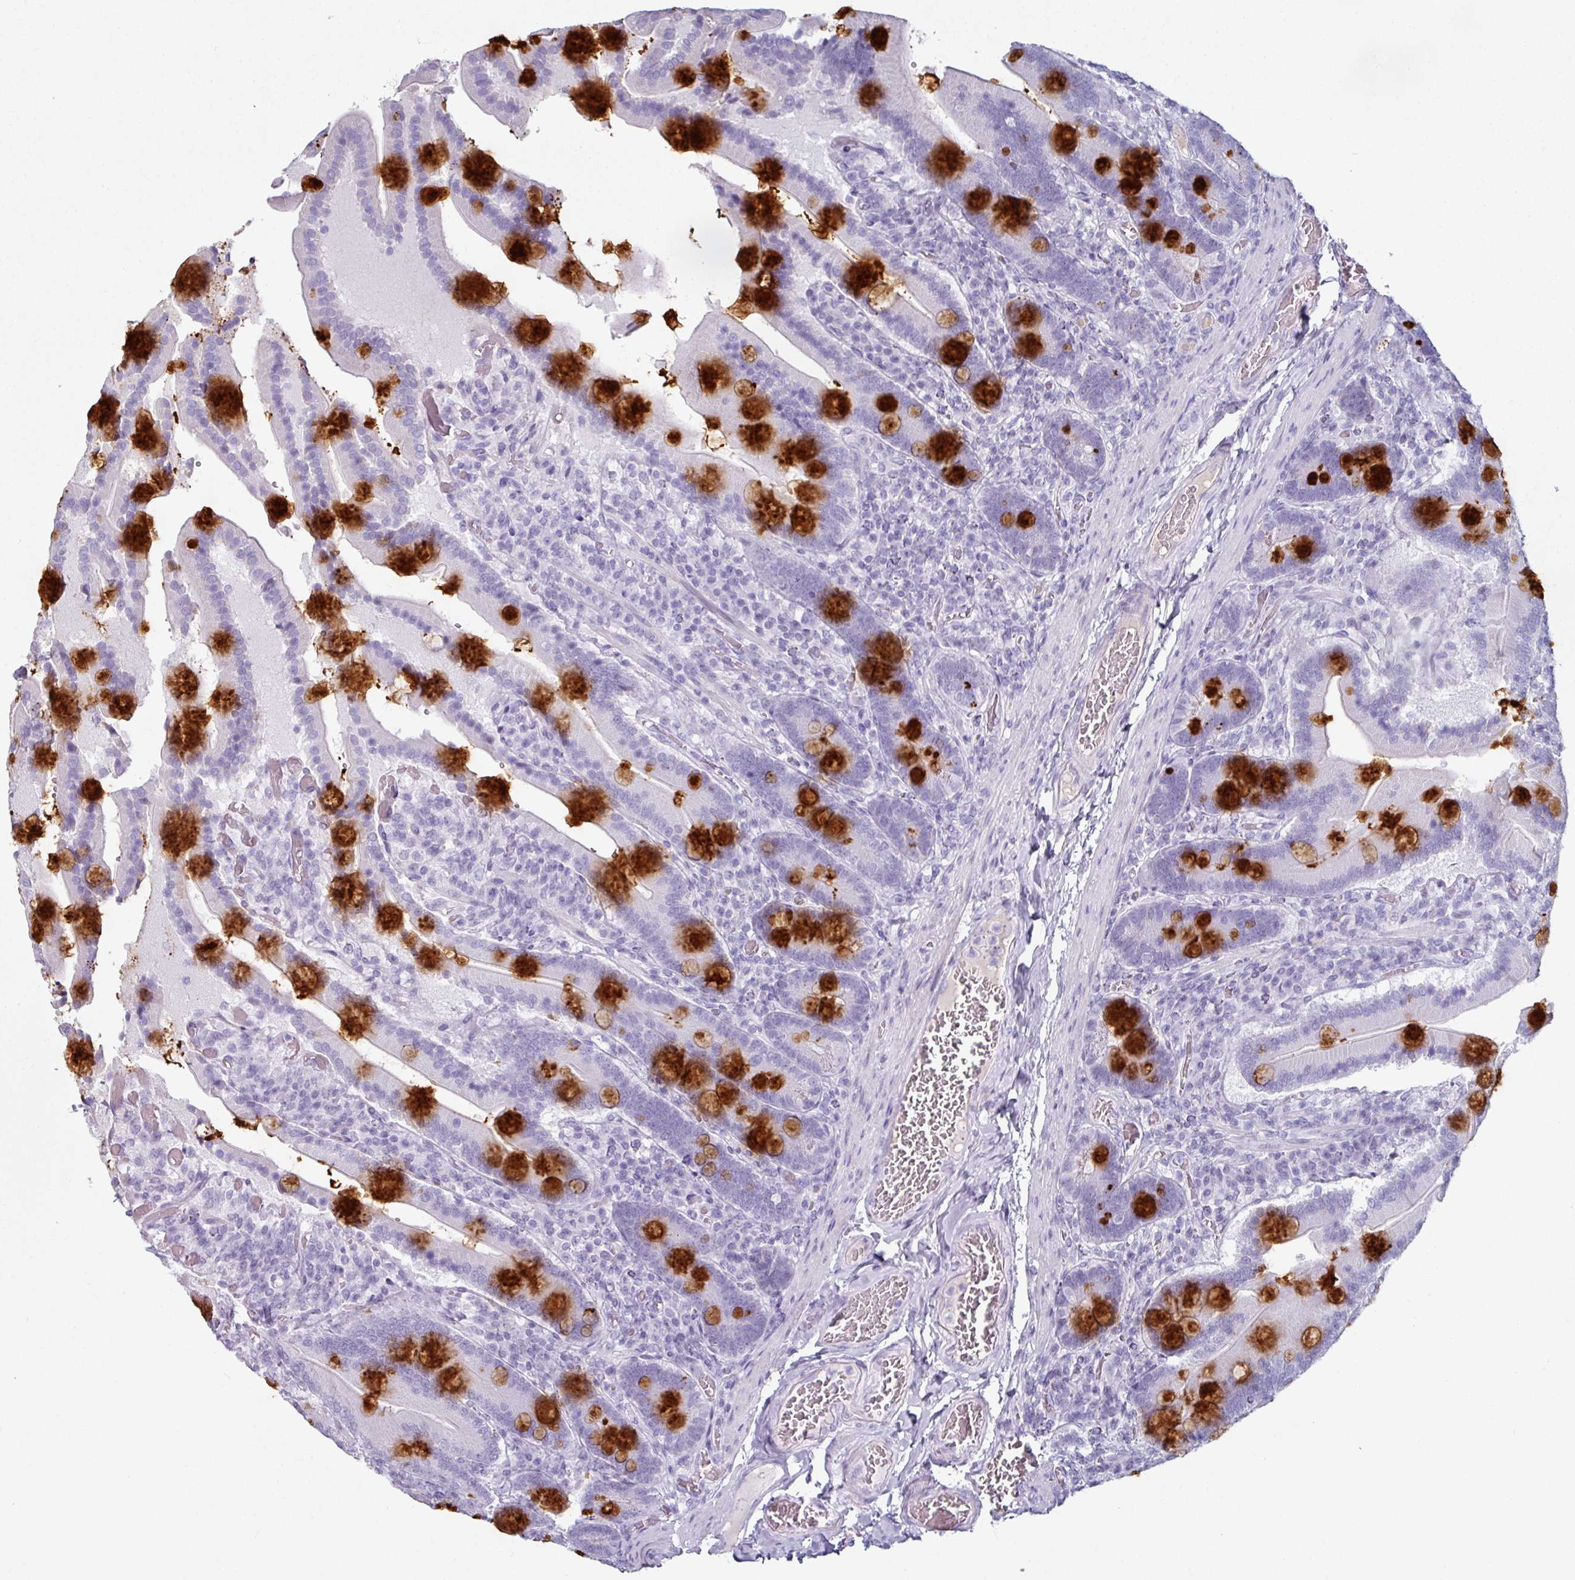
{"staining": {"intensity": "strong", "quantity": "<25%", "location": "cytoplasmic/membranous"}, "tissue": "duodenum", "cell_type": "Glandular cells", "image_type": "normal", "snomed": [{"axis": "morphology", "description": "Normal tissue, NOS"}, {"axis": "topography", "description": "Duodenum"}], "caption": "Immunohistochemistry of normal human duodenum exhibits medium levels of strong cytoplasmic/membranous positivity in about <25% of glandular cells.", "gene": "CLCA1", "patient": {"sex": "female", "age": 62}}